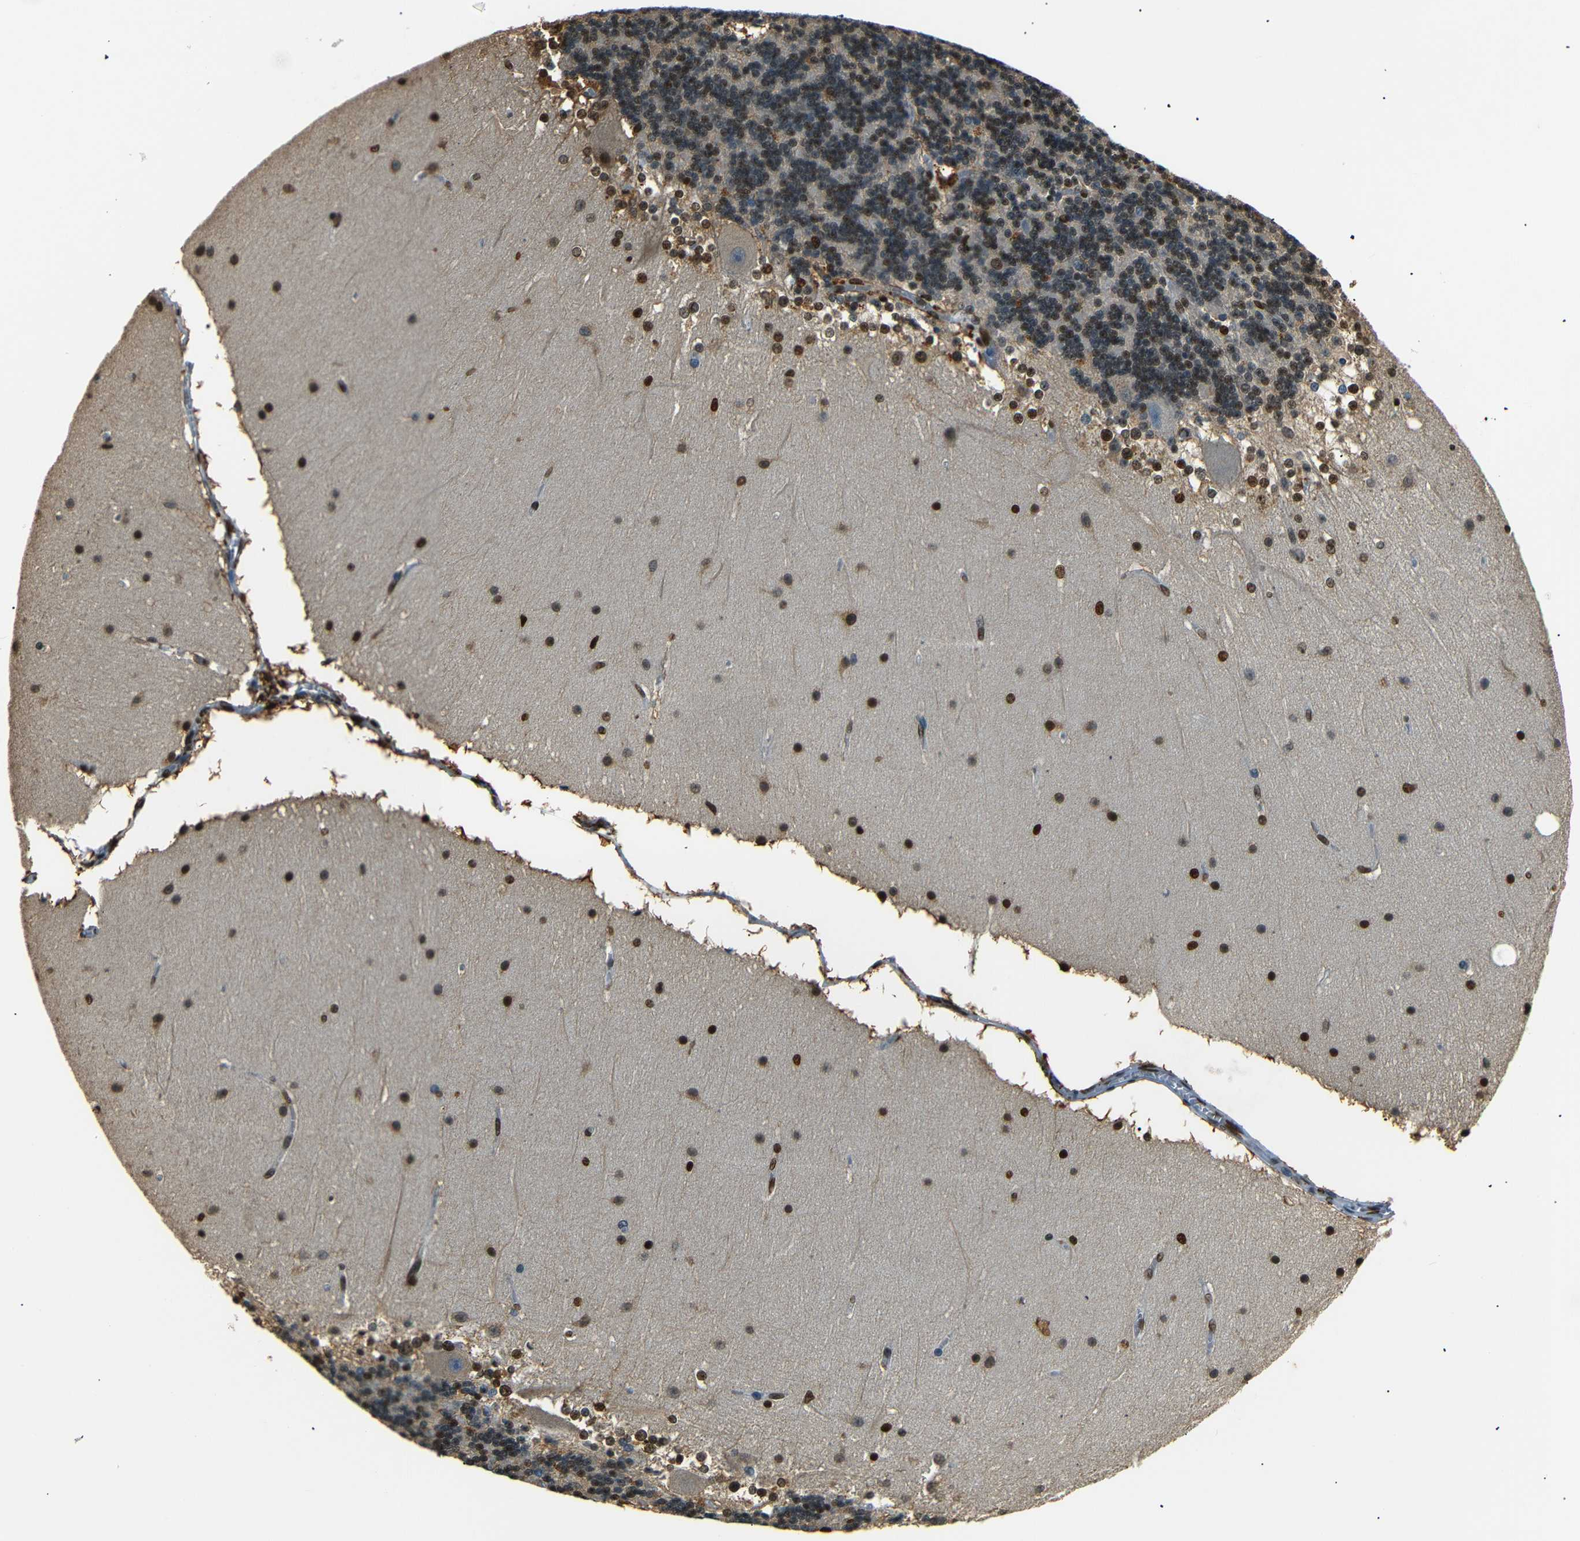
{"staining": {"intensity": "strong", "quantity": ">75%", "location": "nuclear"}, "tissue": "cerebellum", "cell_type": "Cells in granular layer", "image_type": "normal", "snomed": [{"axis": "morphology", "description": "Normal tissue, NOS"}, {"axis": "topography", "description": "Cerebellum"}], "caption": "Protein expression analysis of normal cerebellum exhibits strong nuclear positivity in approximately >75% of cells in granular layer.", "gene": "HMGN1", "patient": {"sex": "female", "age": 19}}